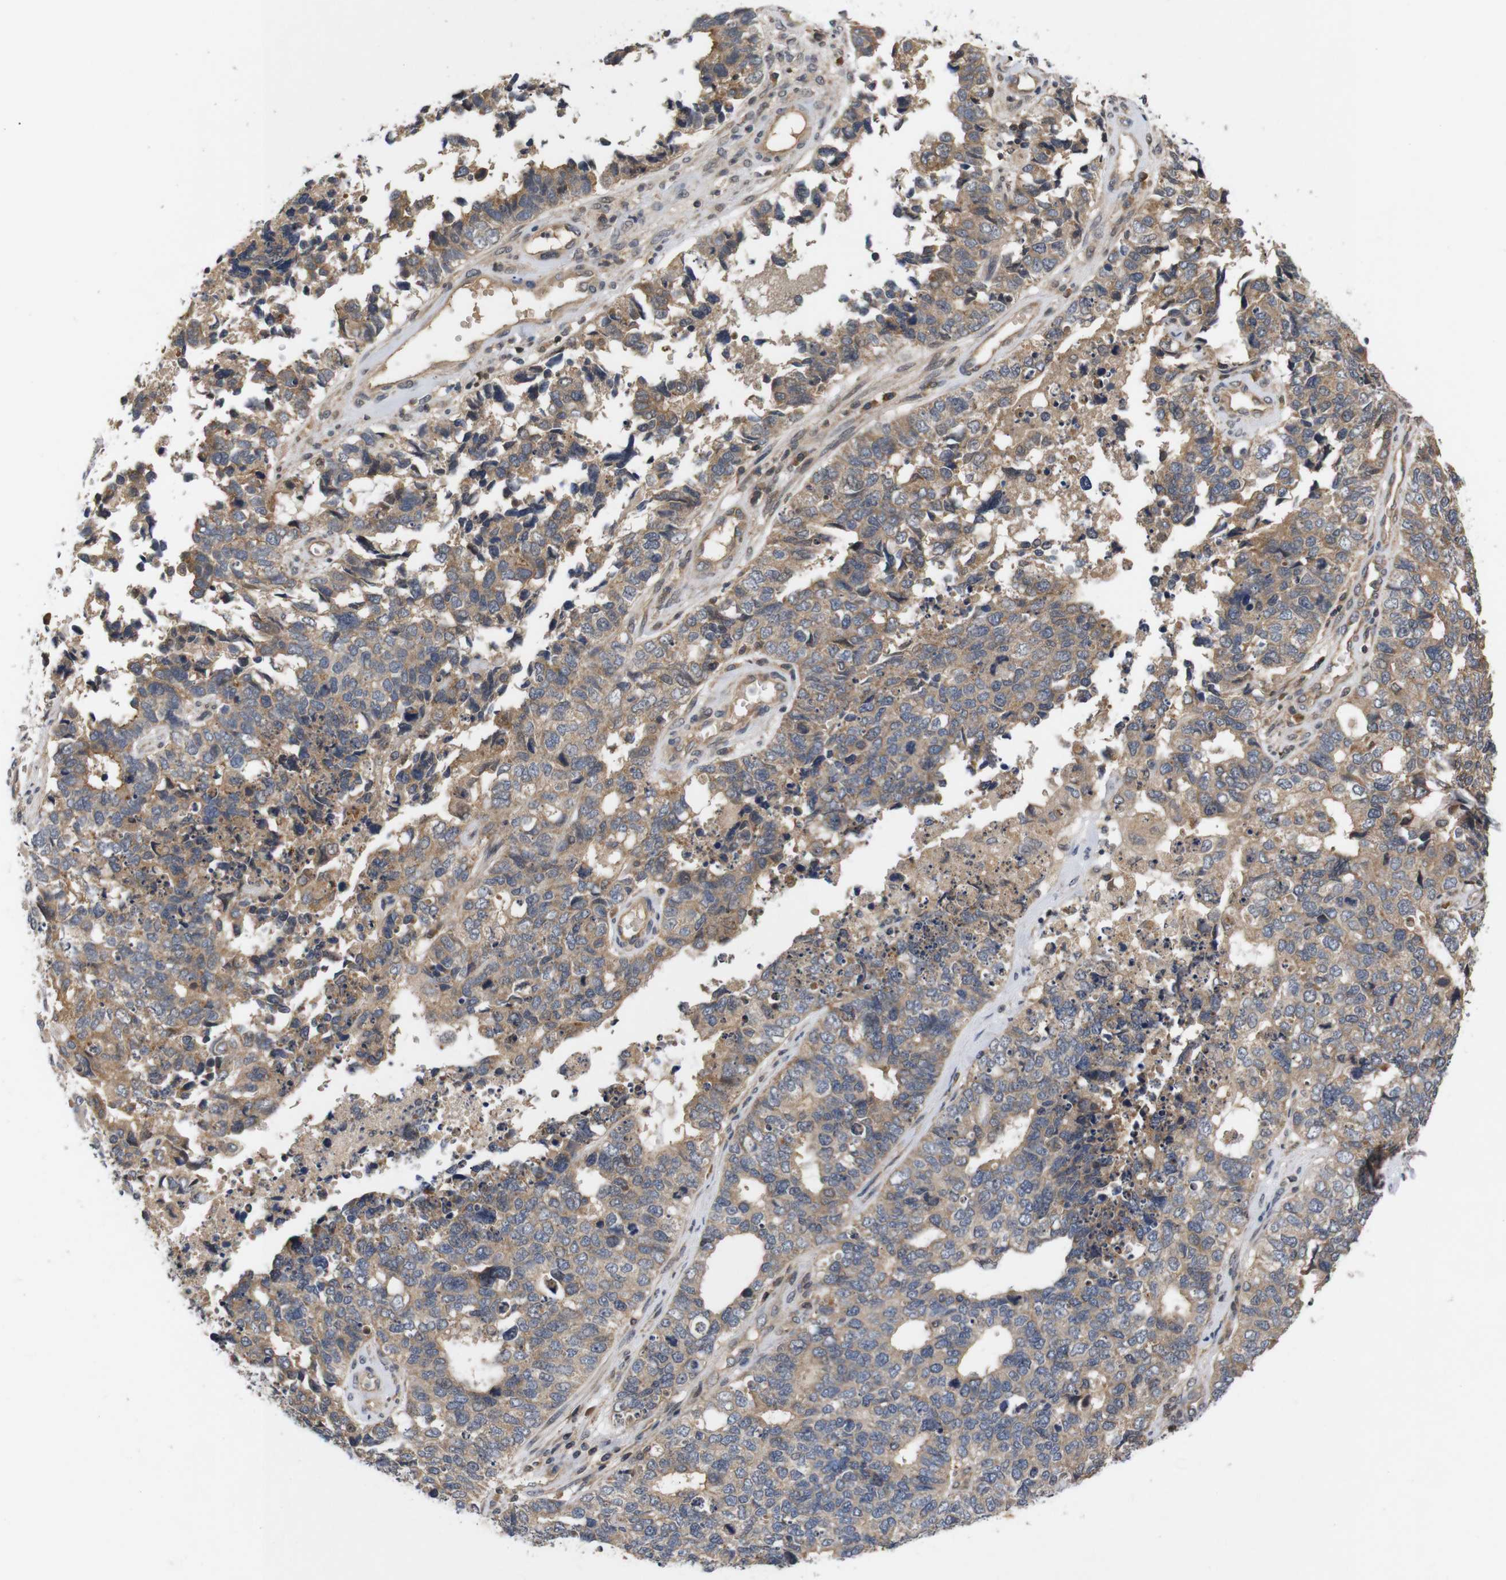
{"staining": {"intensity": "moderate", "quantity": ">75%", "location": "cytoplasmic/membranous"}, "tissue": "cervical cancer", "cell_type": "Tumor cells", "image_type": "cancer", "snomed": [{"axis": "morphology", "description": "Squamous cell carcinoma, NOS"}, {"axis": "topography", "description": "Cervix"}], "caption": "This micrograph reveals squamous cell carcinoma (cervical) stained with immunohistochemistry (IHC) to label a protein in brown. The cytoplasmic/membranous of tumor cells show moderate positivity for the protein. Nuclei are counter-stained blue.", "gene": "RIPK1", "patient": {"sex": "female", "age": 63}}